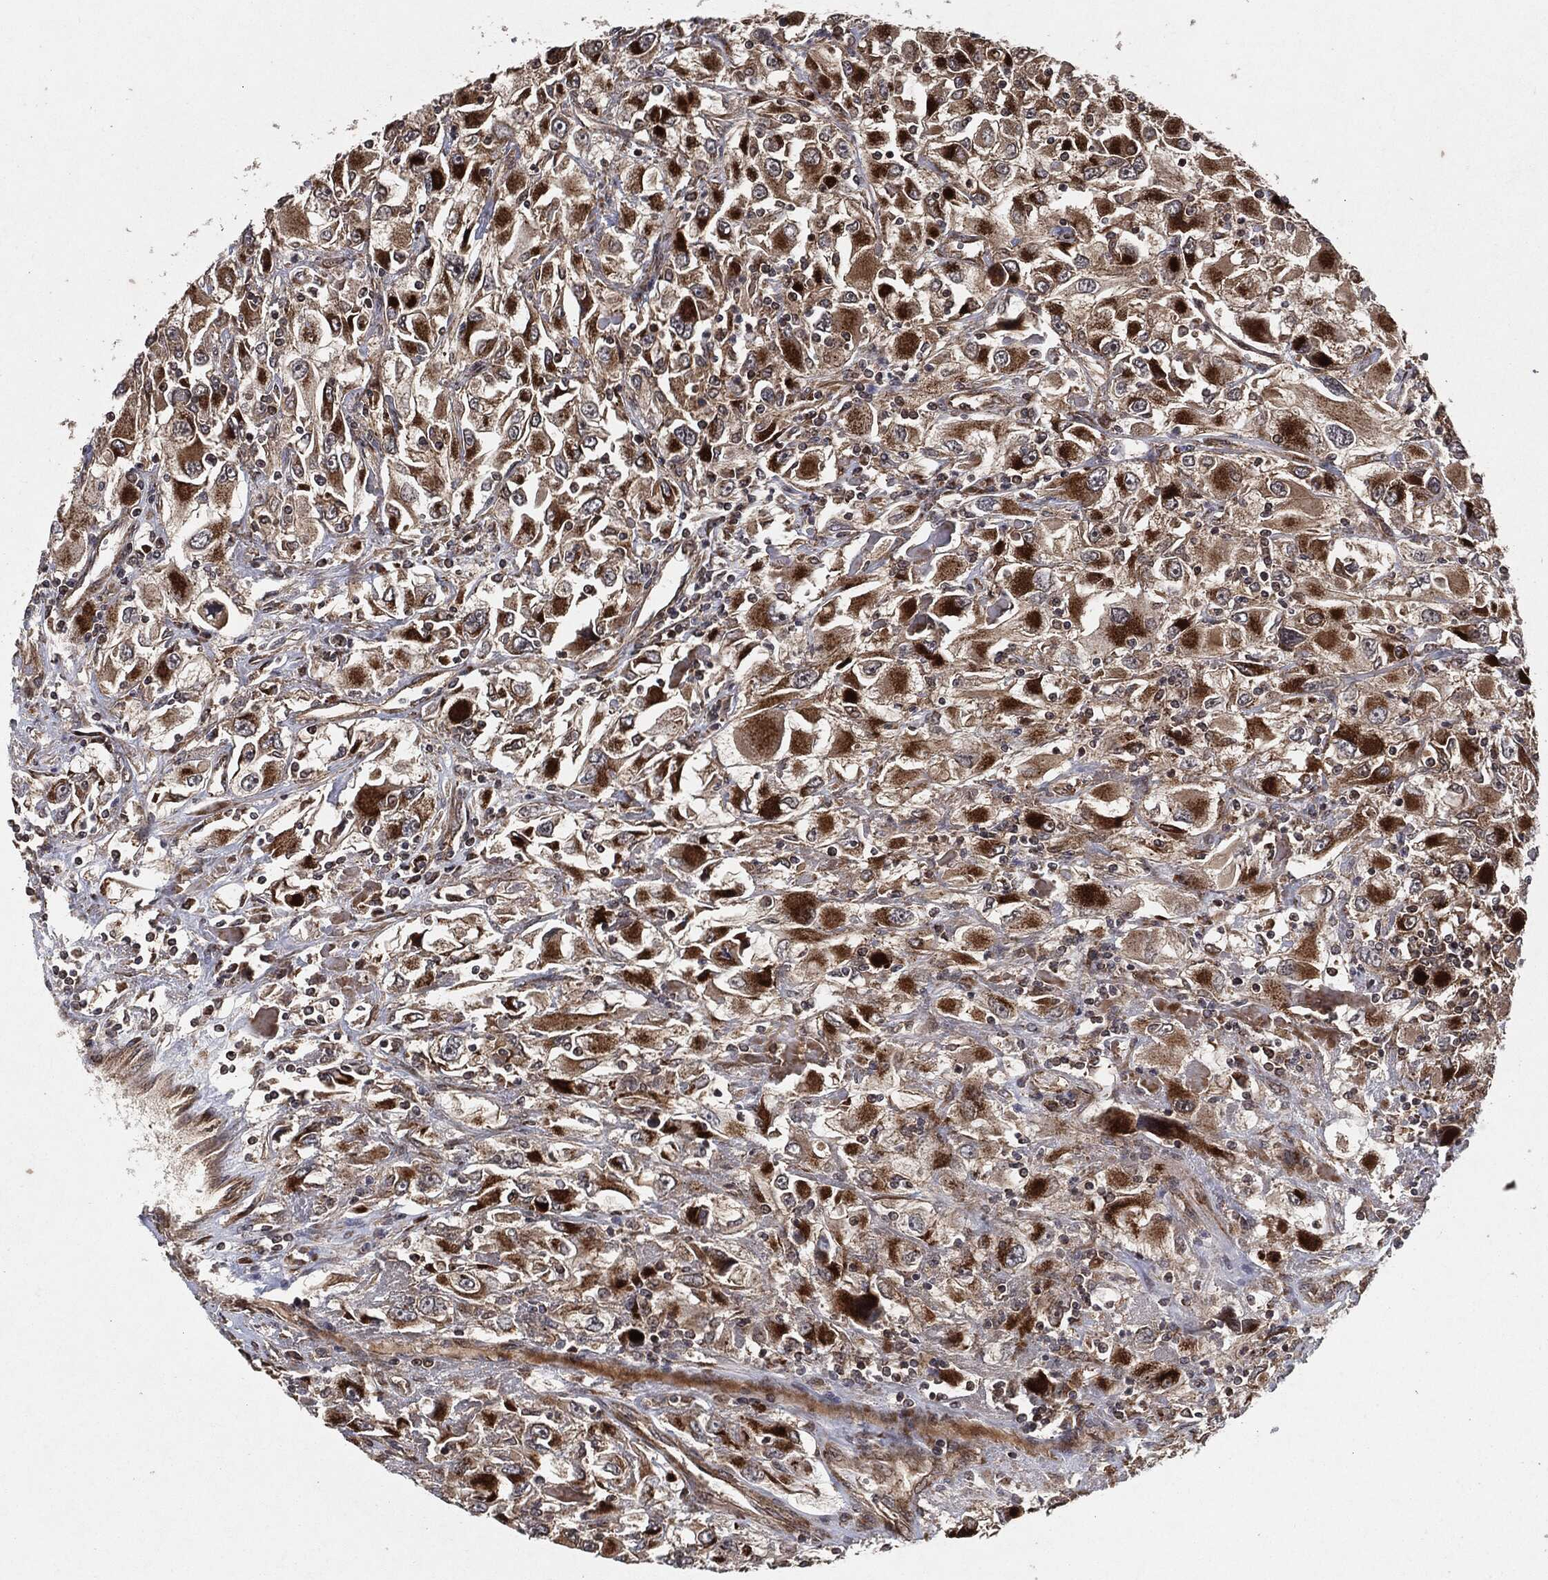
{"staining": {"intensity": "moderate", "quantity": ">75%", "location": "cytoplasmic/membranous"}, "tissue": "renal cancer", "cell_type": "Tumor cells", "image_type": "cancer", "snomed": [{"axis": "morphology", "description": "Adenocarcinoma, NOS"}, {"axis": "topography", "description": "Kidney"}], "caption": "Adenocarcinoma (renal) was stained to show a protein in brown. There is medium levels of moderate cytoplasmic/membranous expression in about >75% of tumor cells.", "gene": "BCAR1", "patient": {"sex": "female", "age": 52}}